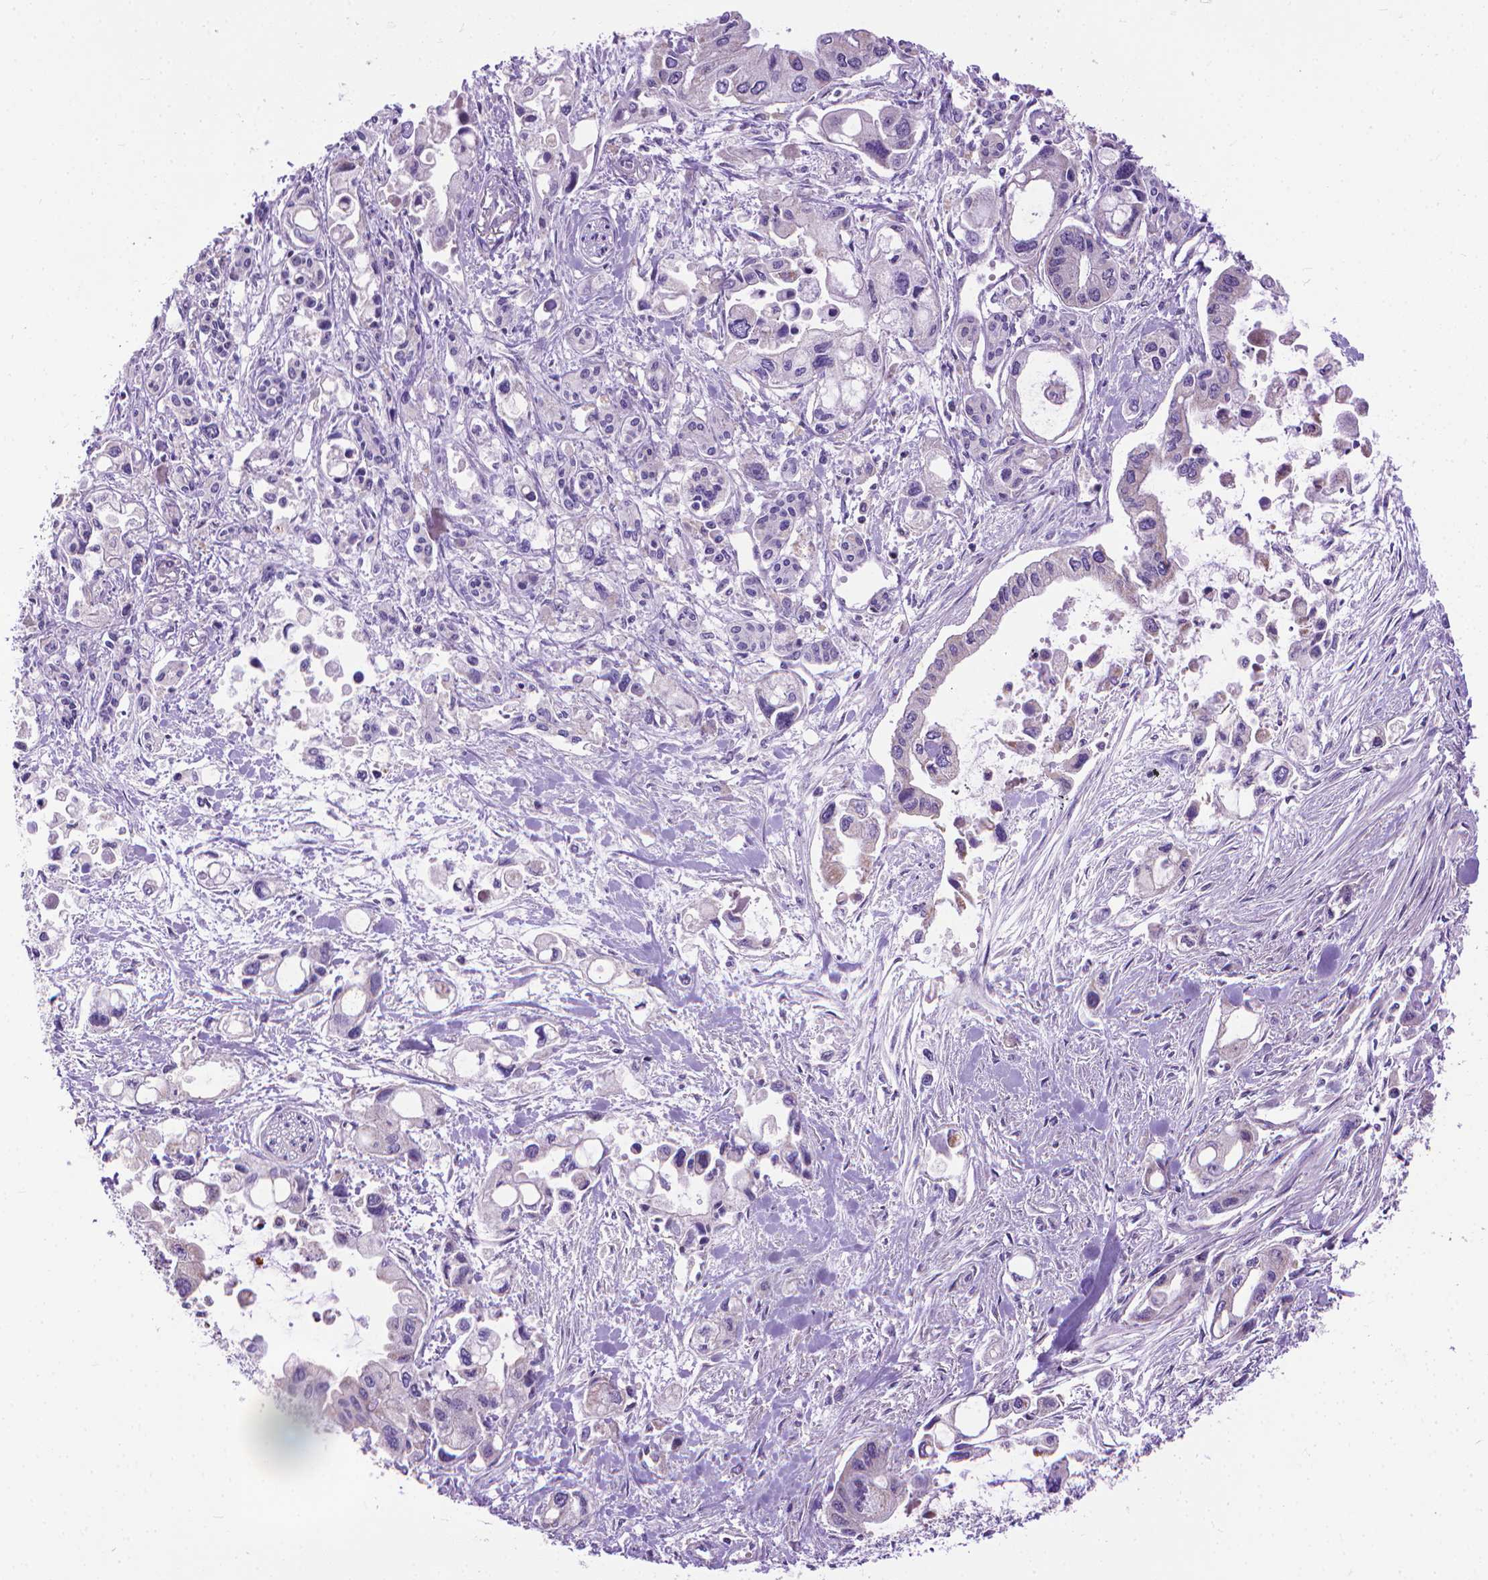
{"staining": {"intensity": "negative", "quantity": "none", "location": "none"}, "tissue": "pancreatic cancer", "cell_type": "Tumor cells", "image_type": "cancer", "snomed": [{"axis": "morphology", "description": "Adenocarcinoma, NOS"}, {"axis": "topography", "description": "Pancreas"}], "caption": "This is an IHC photomicrograph of human pancreatic cancer. There is no positivity in tumor cells.", "gene": "SYN1", "patient": {"sex": "female", "age": 61}}